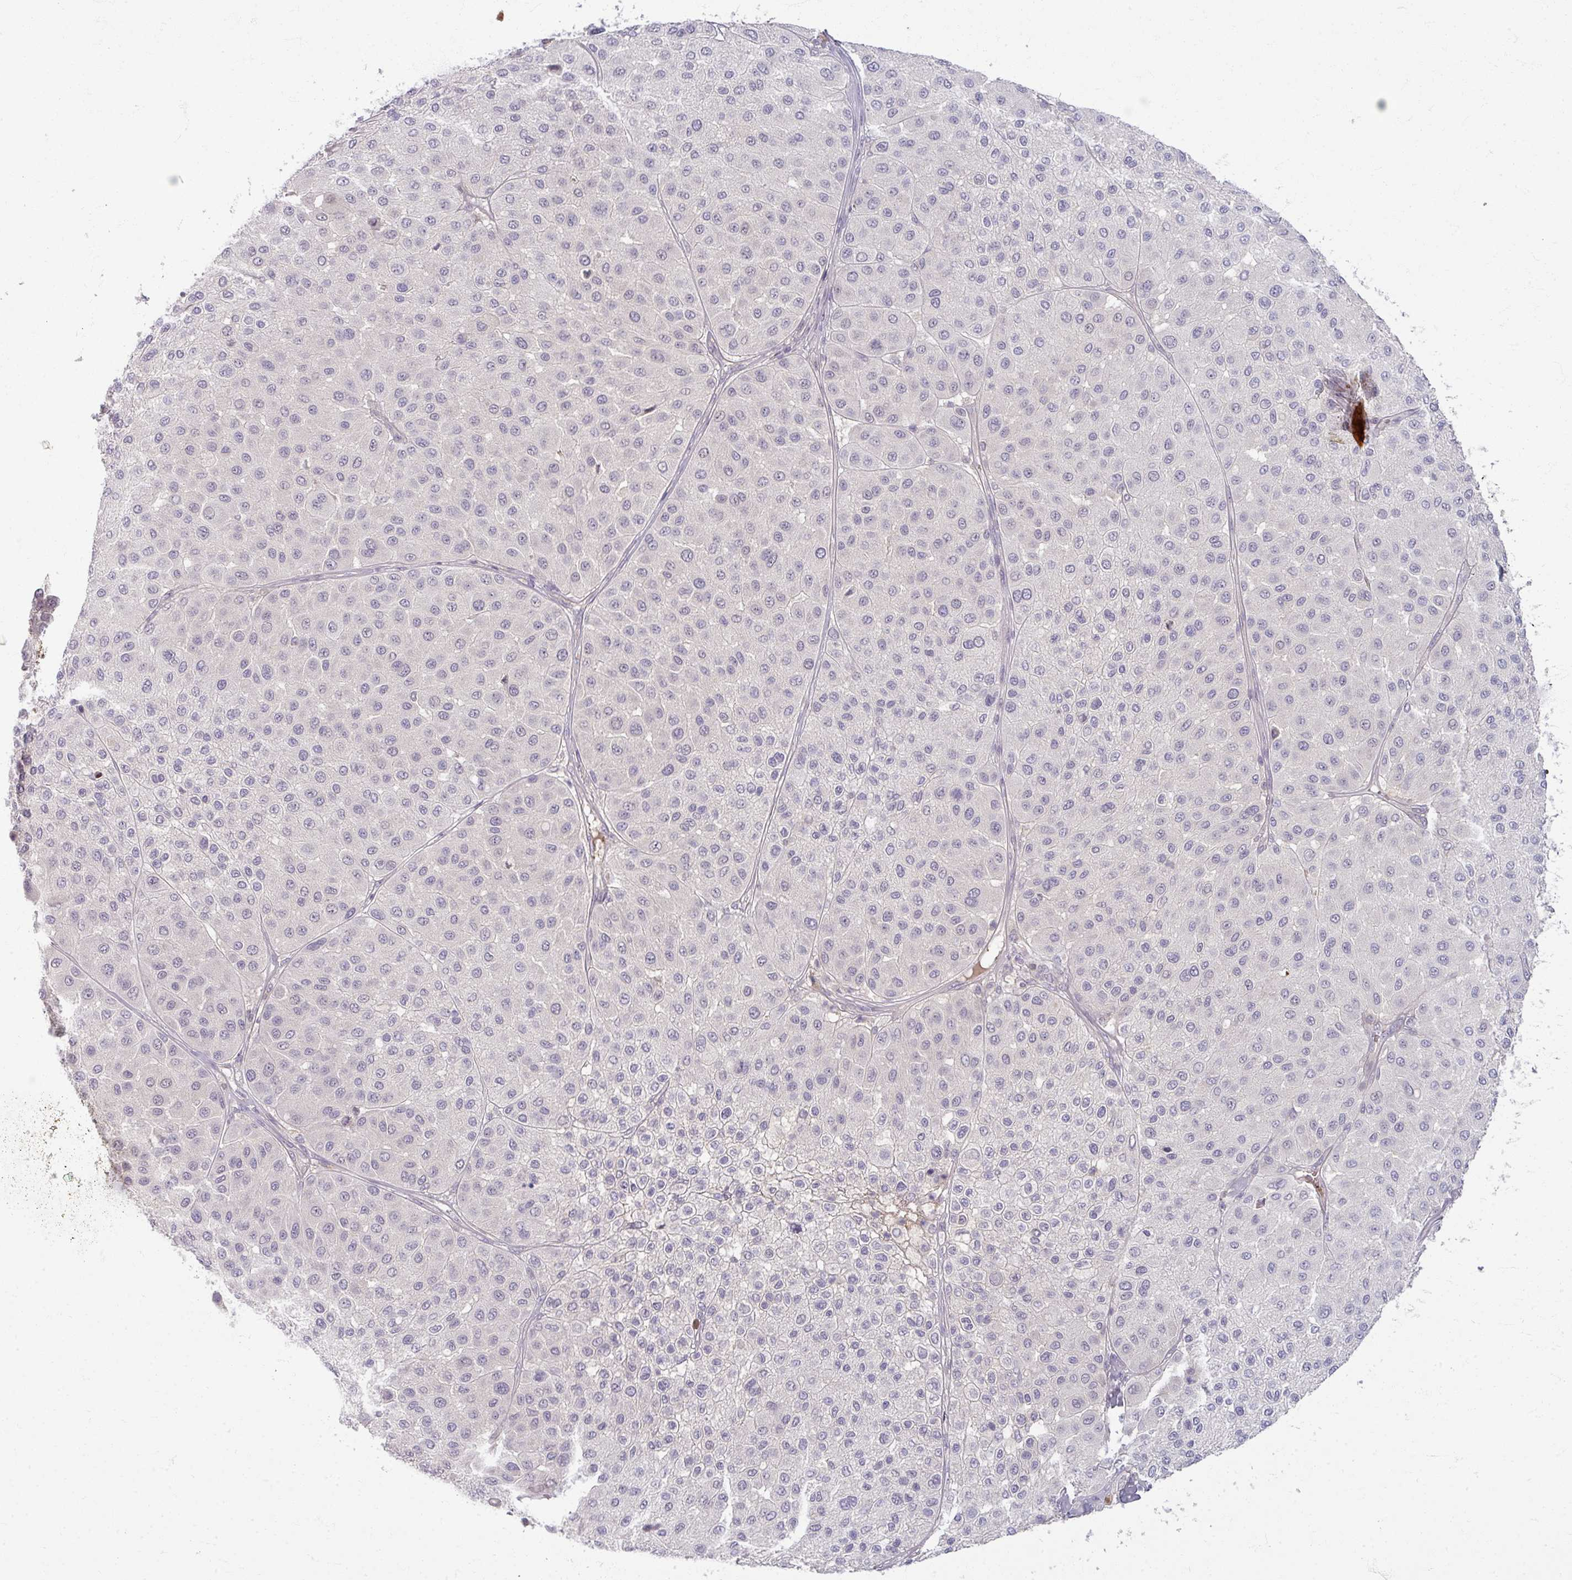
{"staining": {"intensity": "negative", "quantity": "none", "location": "none"}, "tissue": "melanoma", "cell_type": "Tumor cells", "image_type": "cancer", "snomed": [{"axis": "morphology", "description": "Malignant melanoma, Metastatic site"}, {"axis": "topography", "description": "Smooth muscle"}], "caption": "This is an immunohistochemistry micrograph of melanoma. There is no positivity in tumor cells.", "gene": "TTLL7", "patient": {"sex": "male", "age": 41}}